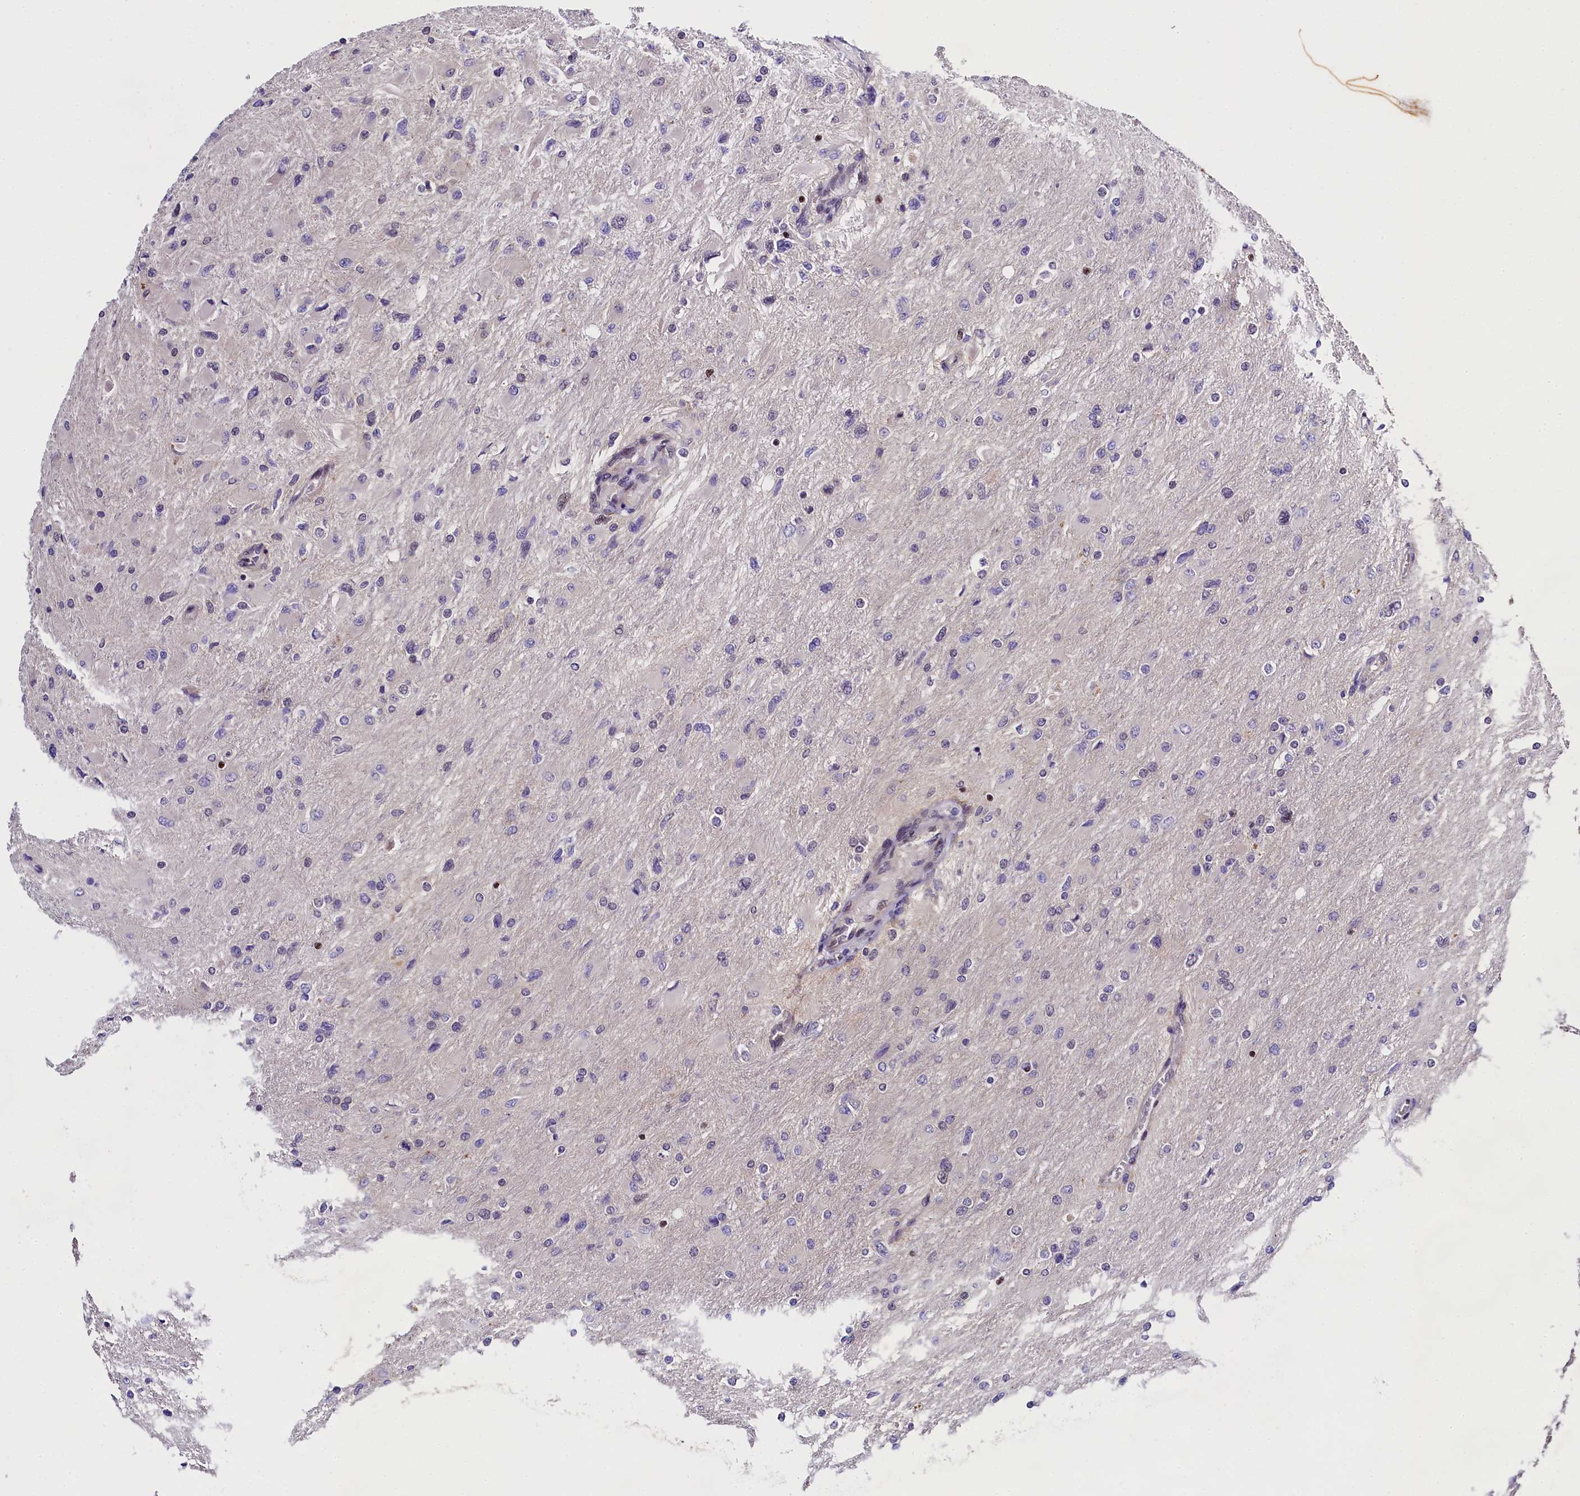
{"staining": {"intensity": "negative", "quantity": "none", "location": "none"}, "tissue": "glioma", "cell_type": "Tumor cells", "image_type": "cancer", "snomed": [{"axis": "morphology", "description": "Glioma, malignant, High grade"}, {"axis": "topography", "description": "Cerebral cortex"}], "caption": "Tumor cells show no significant protein expression in malignant glioma (high-grade).", "gene": "SP4", "patient": {"sex": "female", "age": 36}}